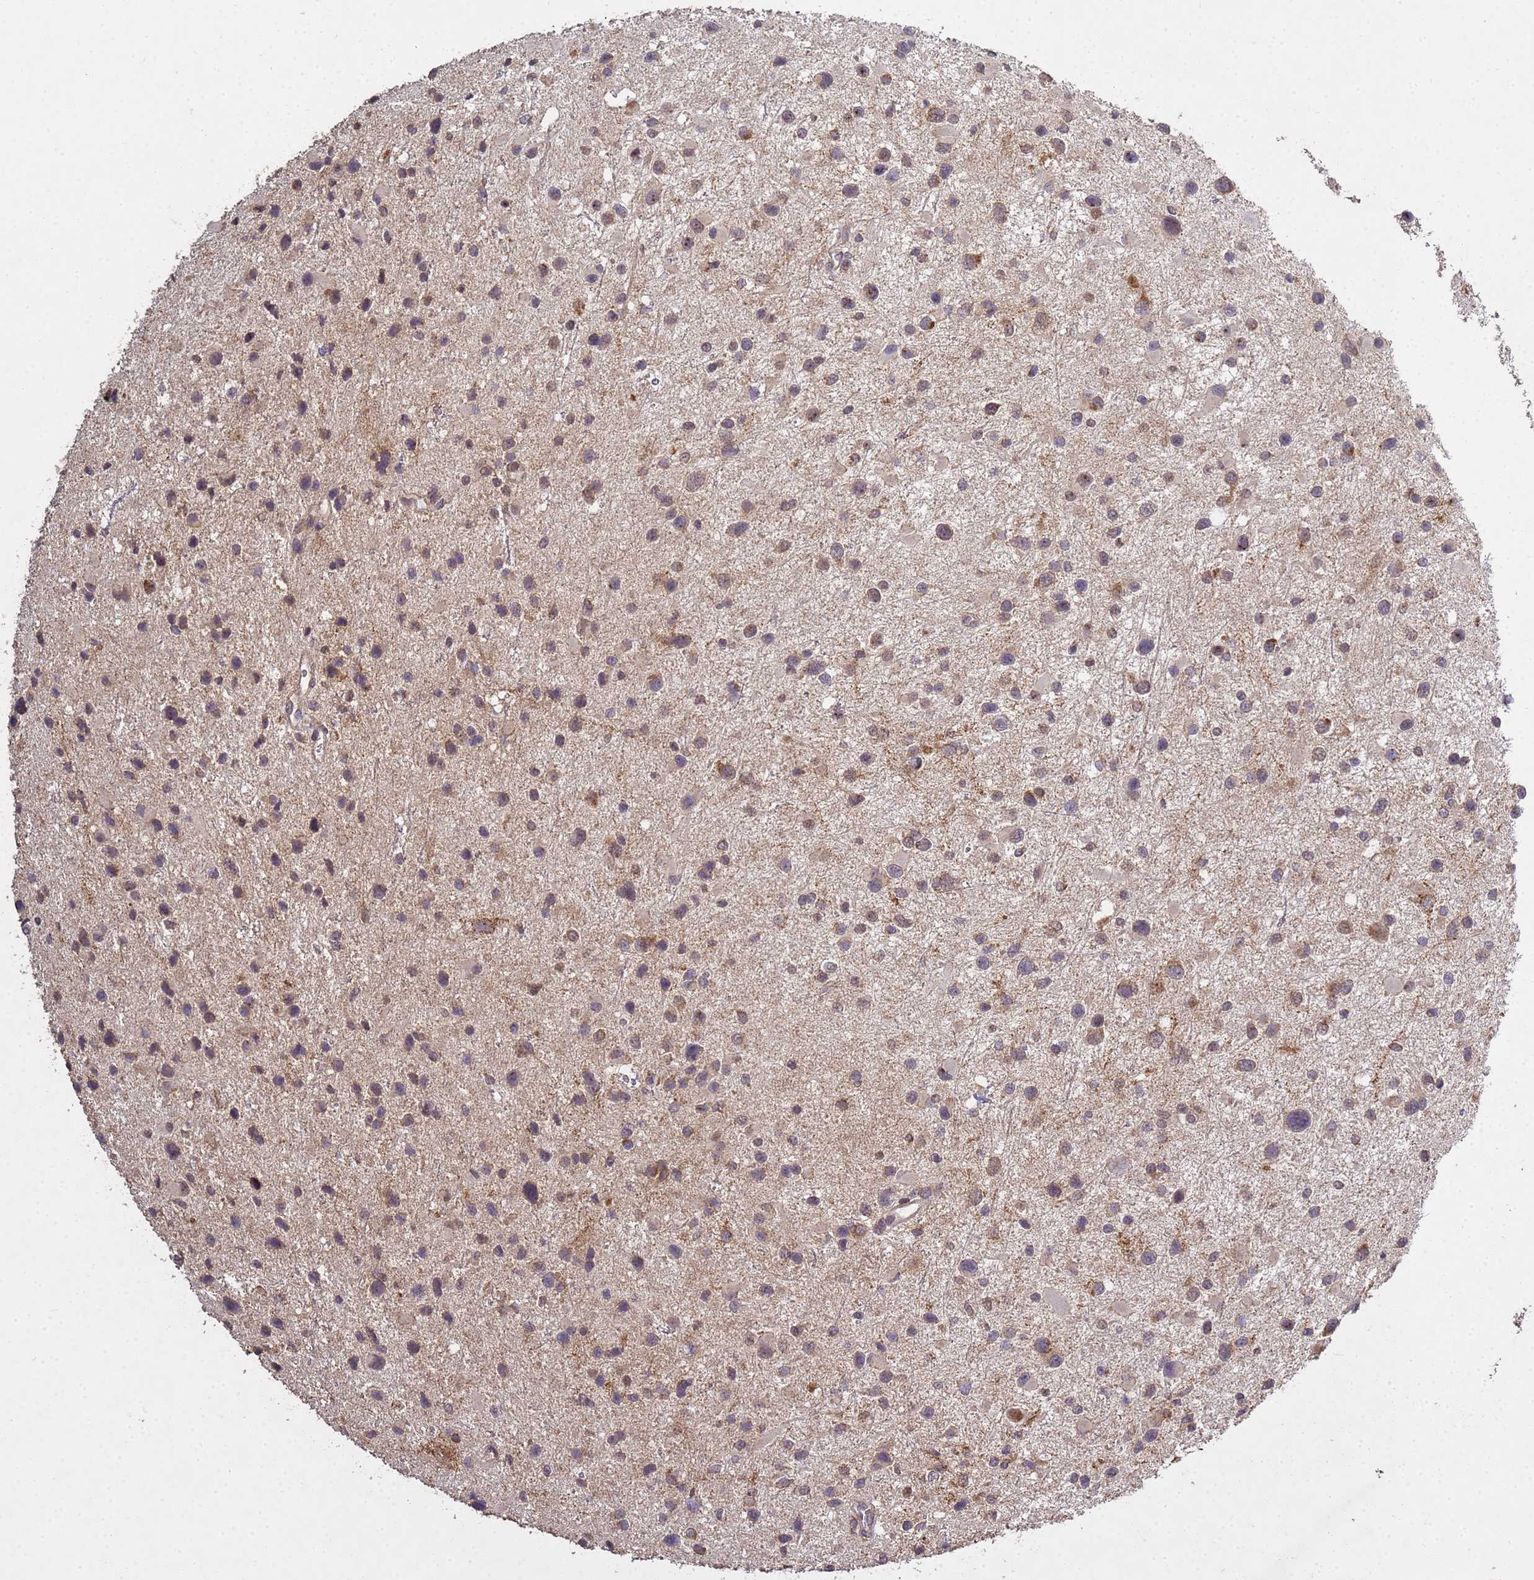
{"staining": {"intensity": "weak", "quantity": "25%-75%", "location": "cytoplasmic/membranous"}, "tissue": "glioma", "cell_type": "Tumor cells", "image_type": "cancer", "snomed": [{"axis": "morphology", "description": "Glioma, malignant, Low grade"}, {"axis": "topography", "description": "Brain"}], "caption": "An IHC photomicrograph of neoplastic tissue is shown. Protein staining in brown labels weak cytoplasmic/membranous positivity in glioma within tumor cells.", "gene": "P2RX7", "patient": {"sex": "female", "age": 32}}